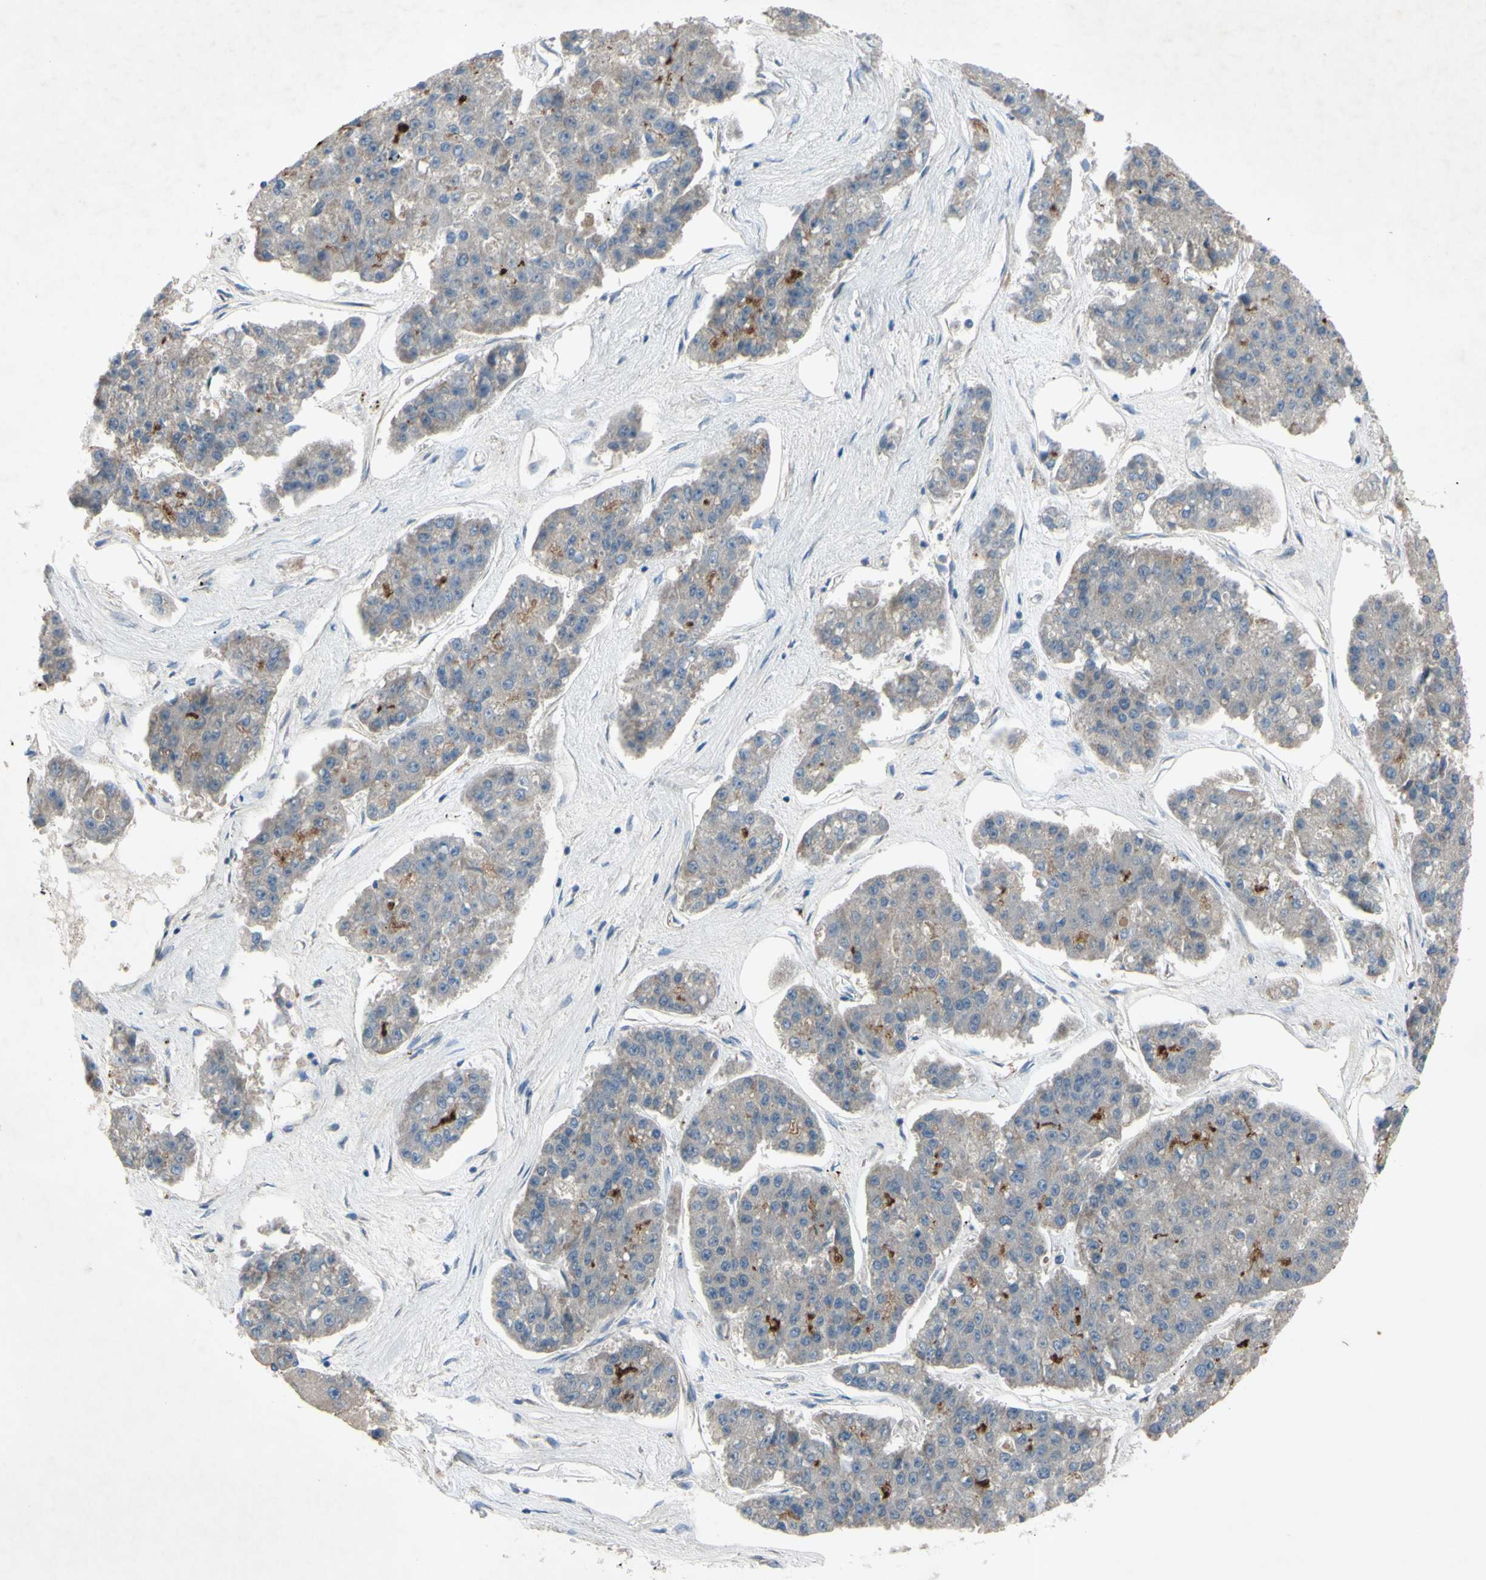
{"staining": {"intensity": "weak", "quantity": "<25%", "location": "cytoplasmic/membranous"}, "tissue": "pancreatic cancer", "cell_type": "Tumor cells", "image_type": "cancer", "snomed": [{"axis": "morphology", "description": "Adenocarcinoma, NOS"}, {"axis": "topography", "description": "Pancreas"}], "caption": "Immunohistochemical staining of pancreatic adenocarcinoma exhibits no significant expression in tumor cells.", "gene": "HILPDA", "patient": {"sex": "male", "age": 50}}